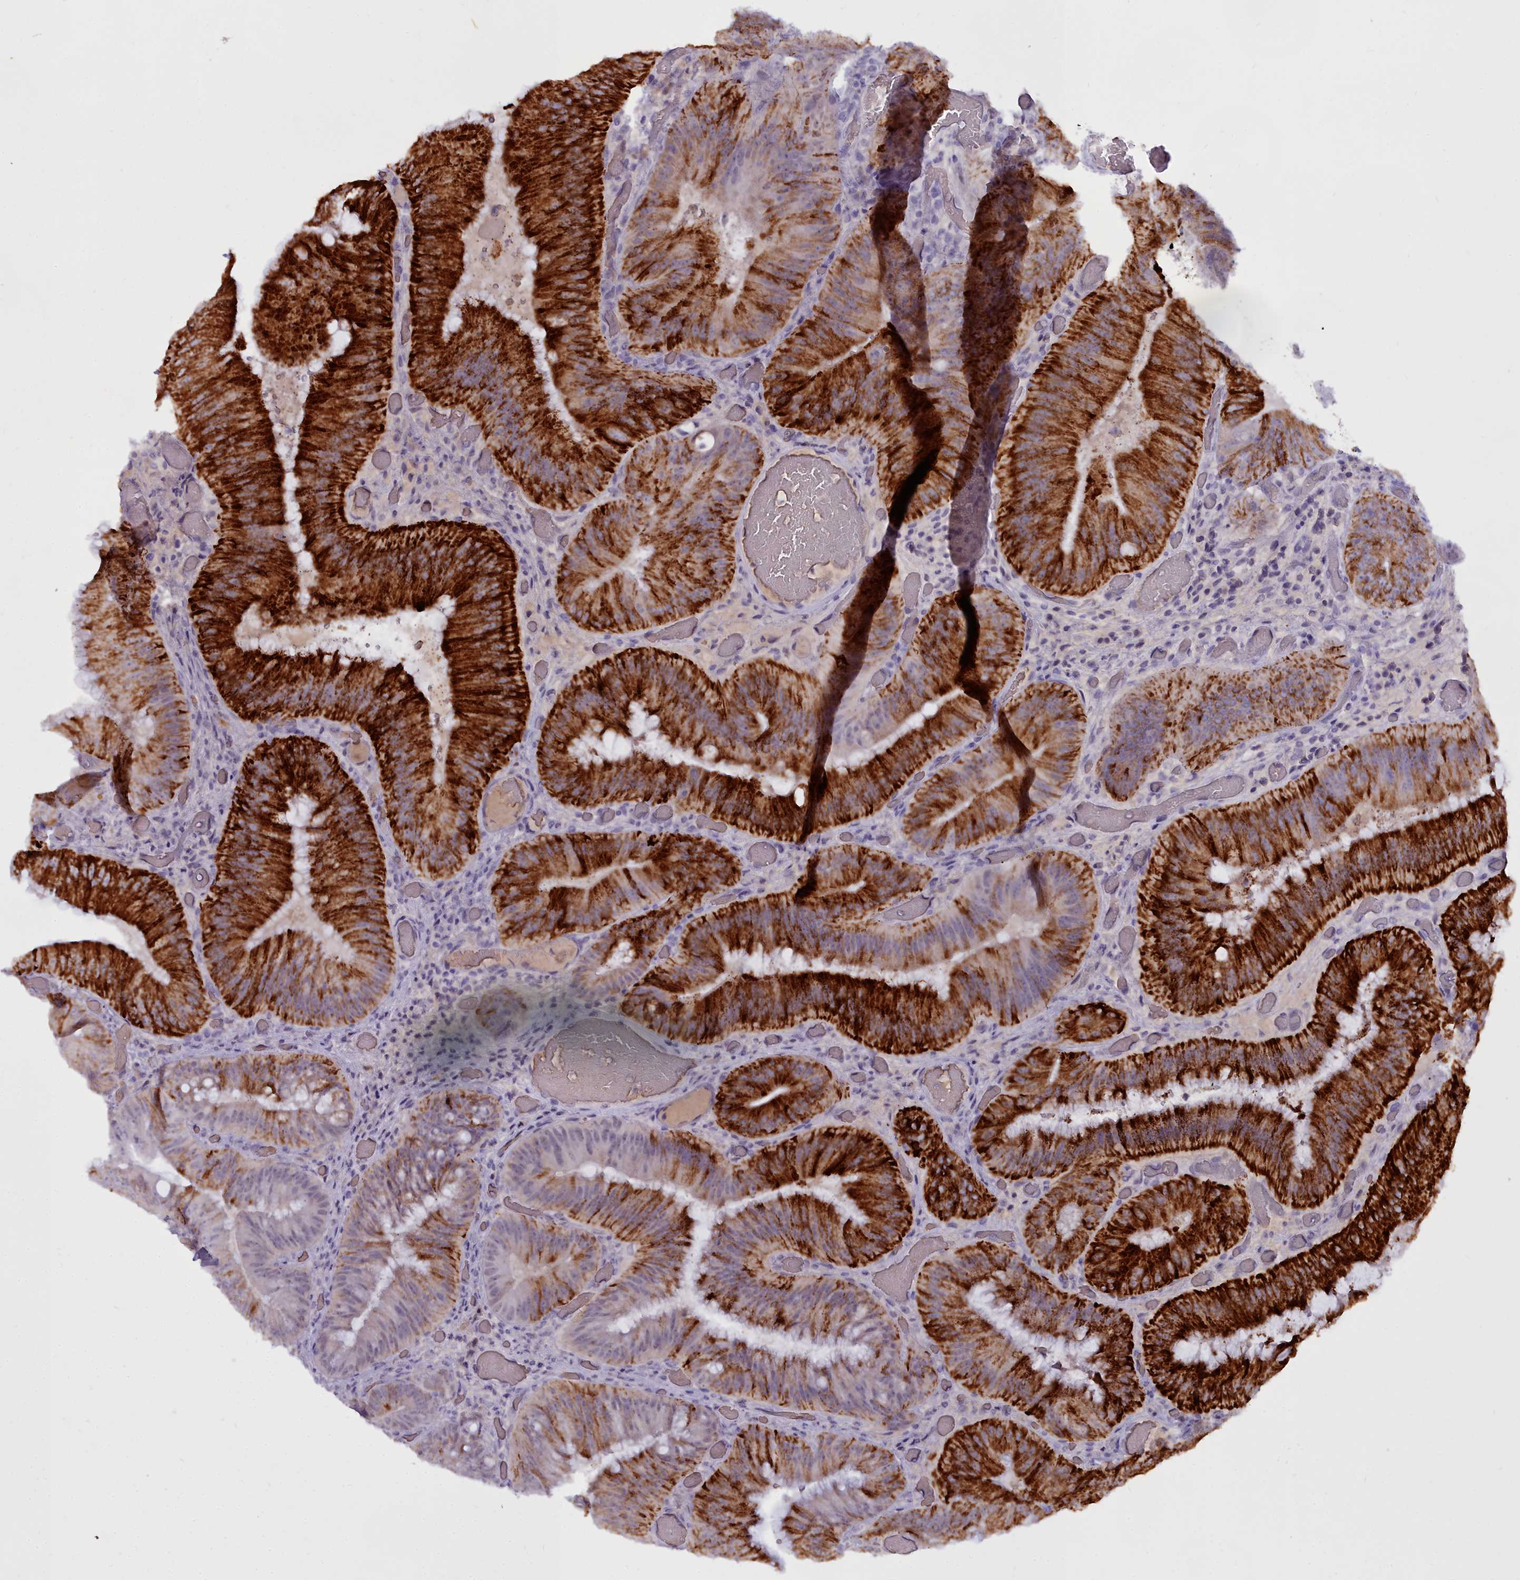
{"staining": {"intensity": "strong", "quantity": "25%-75%", "location": "cytoplasmic/membranous"}, "tissue": "colorectal cancer", "cell_type": "Tumor cells", "image_type": "cancer", "snomed": [{"axis": "morphology", "description": "Adenocarcinoma, NOS"}, {"axis": "topography", "description": "Colon"}], "caption": "Adenocarcinoma (colorectal) stained with IHC demonstrates strong cytoplasmic/membranous positivity in approximately 25%-75% of tumor cells.", "gene": "OSTN", "patient": {"sex": "female", "age": 43}}